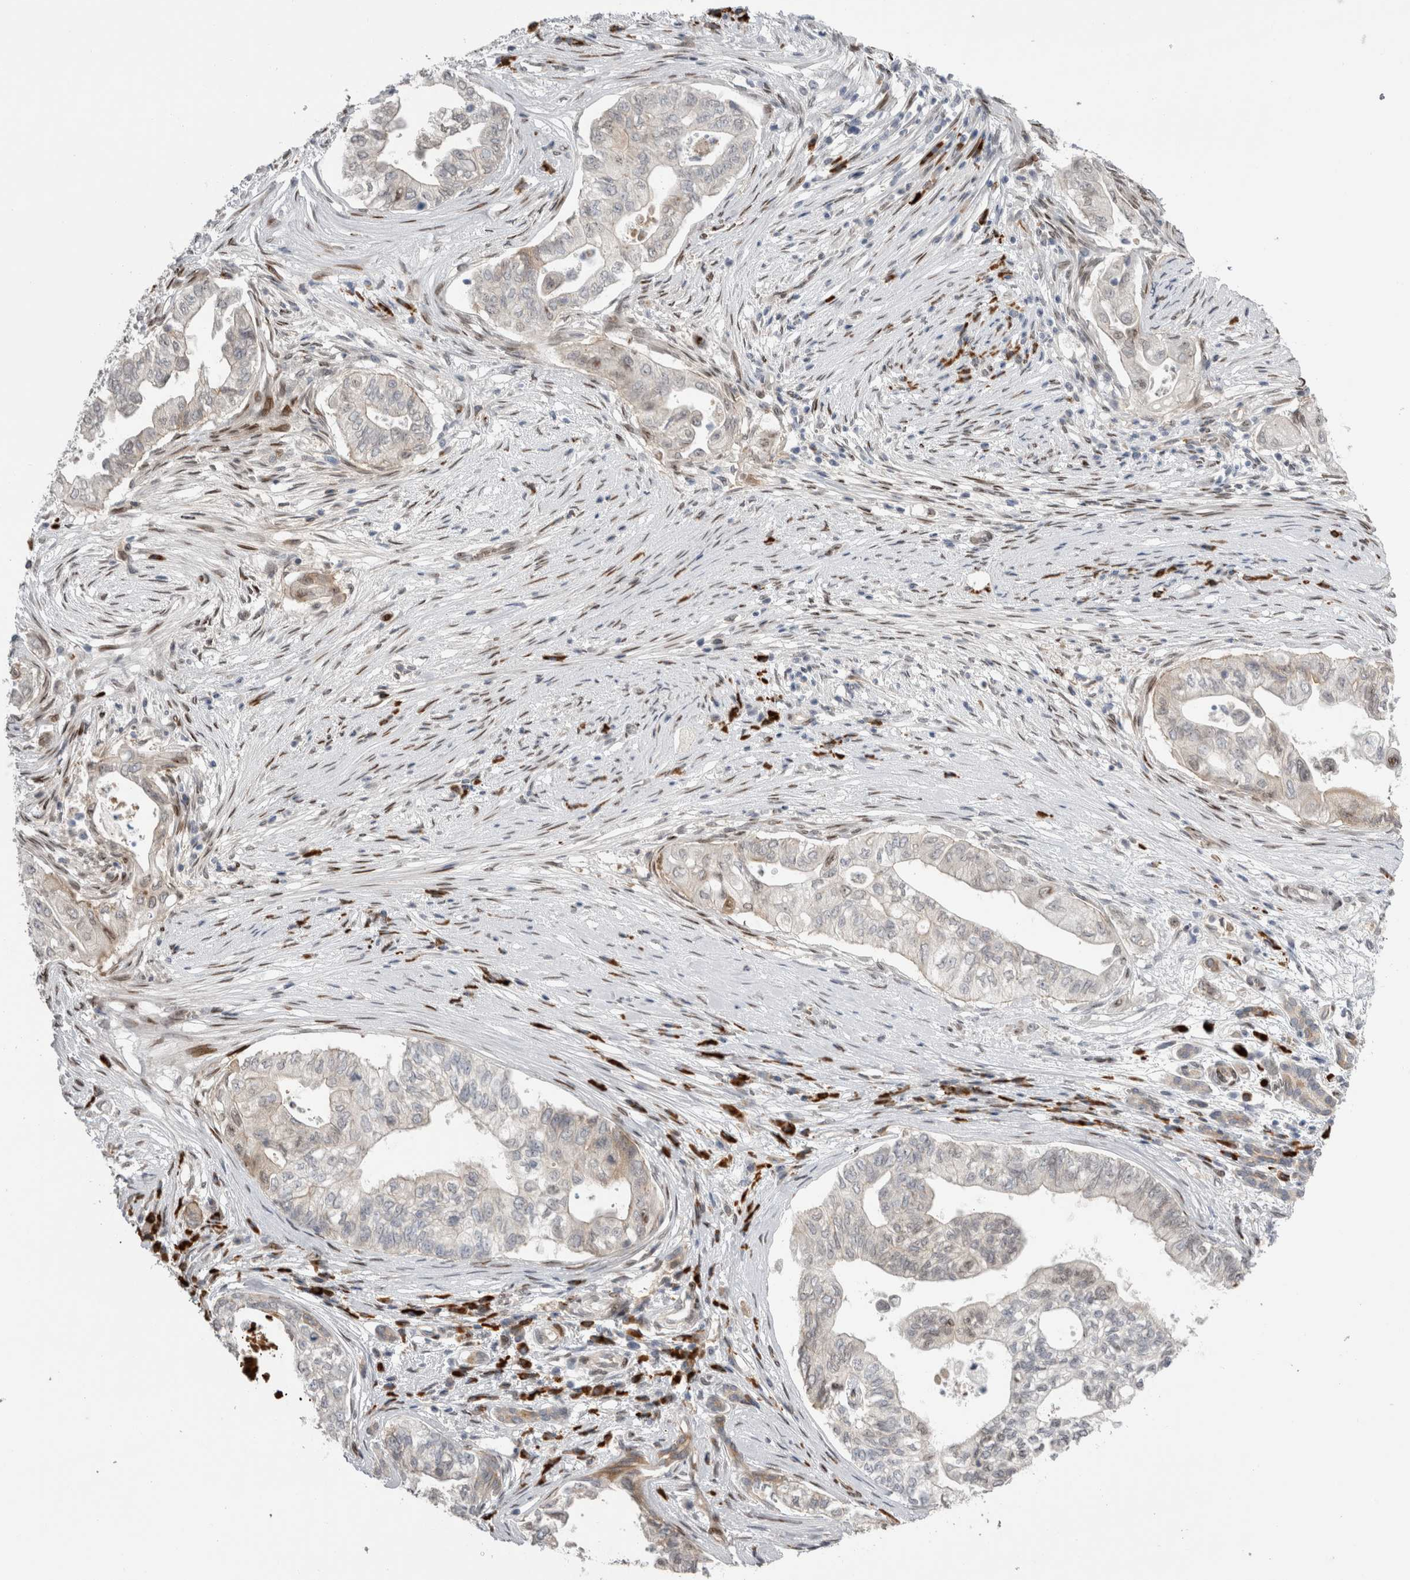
{"staining": {"intensity": "negative", "quantity": "none", "location": "none"}, "tissue": "pancreatic cancer", "cell_type": "Tumor cells", "image_type": "cancer", "snomed": [{"axis": "morphology", "description": "Adenocarcinoma, NOS"}, {"axis": "topography", "description": "Pancreas"}], "caption": "This is an immunohistochemistry (IHC) image of human pancreatic cancer. There is no expression in tumor cells.", "gene": "DMTN", "patient": {"sex": "male", "age": 72}}